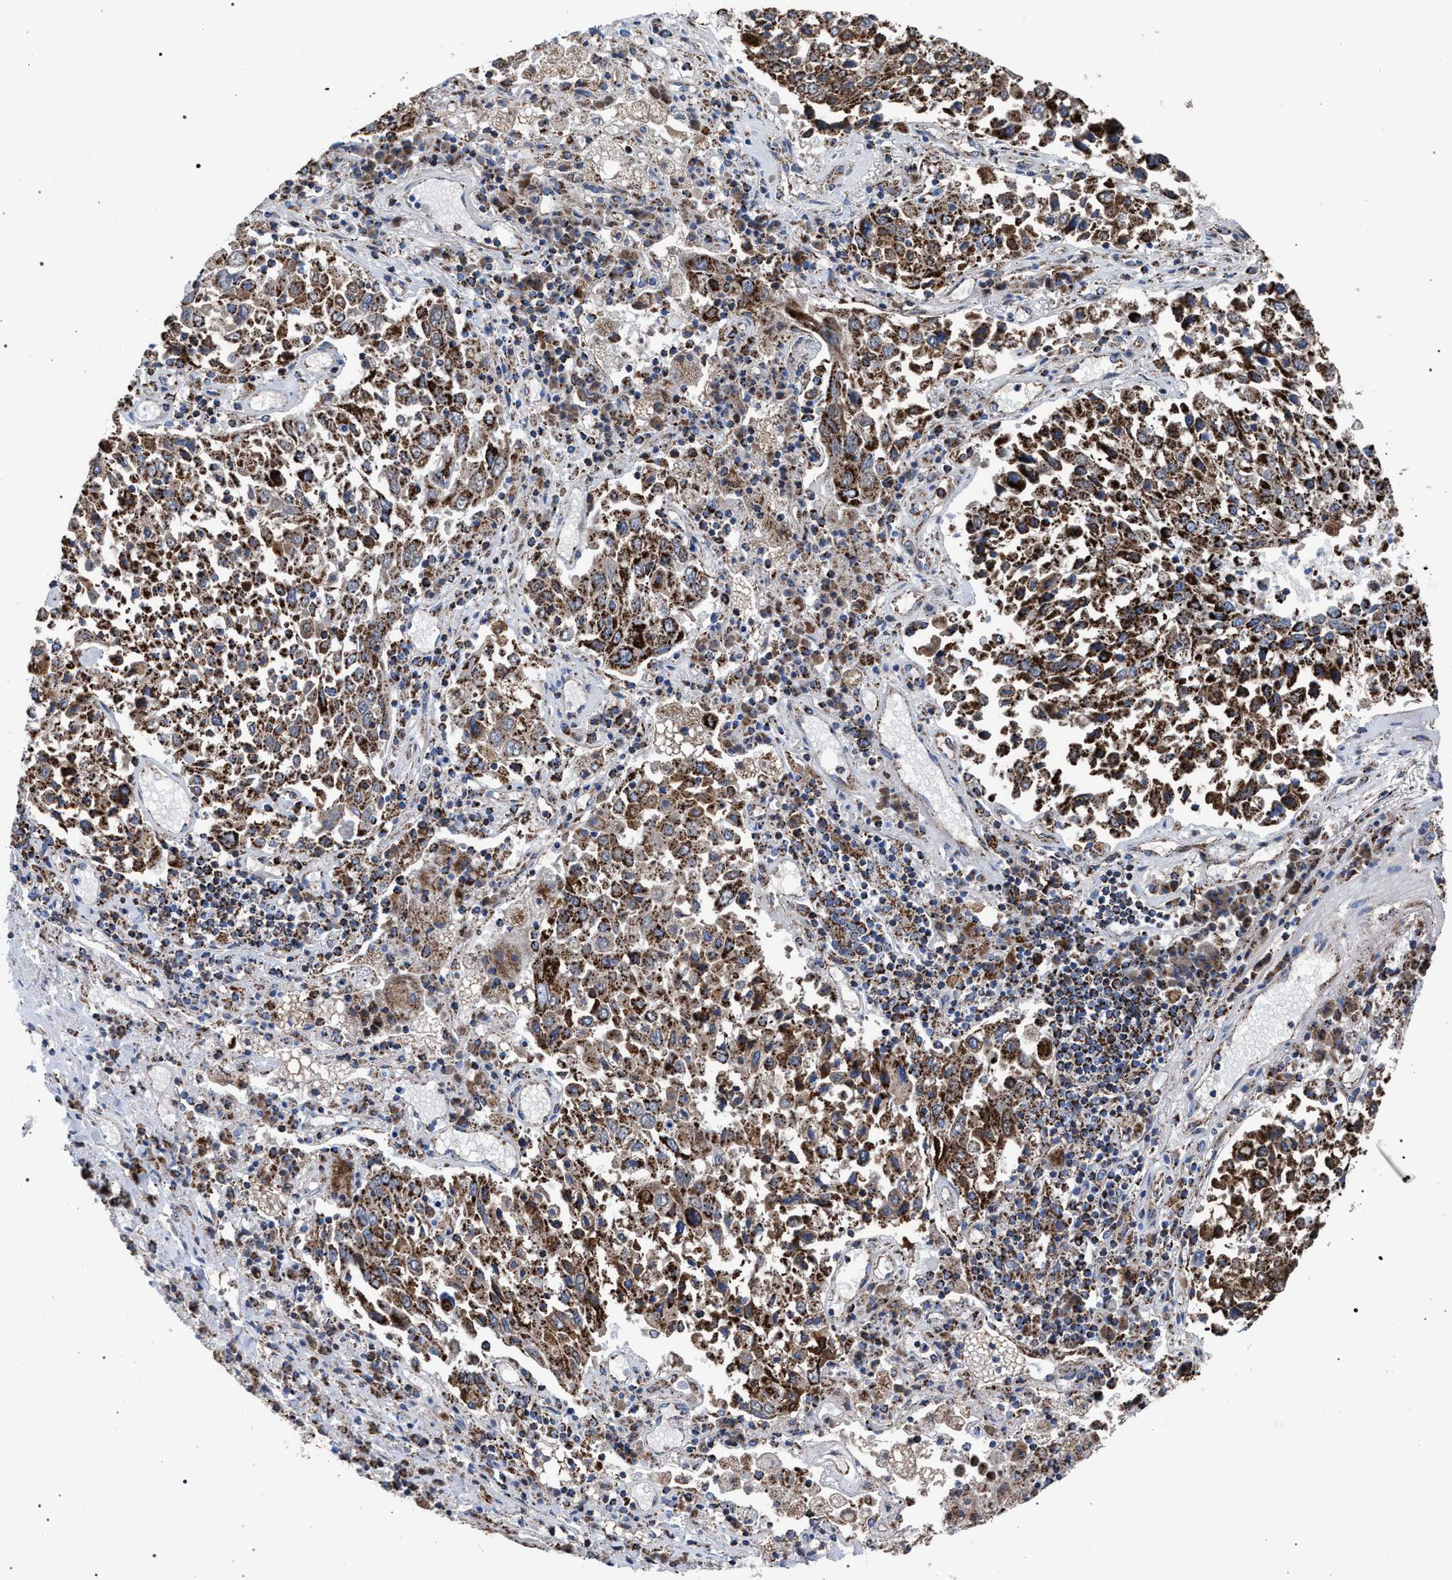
{"staining": {"intensity": "strong", "quantity": ">75%", "location": "cytoplasmic/membranous"}, "tissue": "lung cancer", "cell_type": "Tumor cells", "image_type": "cancer", "snomed": [{"axis": "morphology", "description": "Squamous cell carcinoma, NOS"}, {"axis": "topography", "description": "Lung"}], "caption": "DAB (3,3'-diaminobenzidine) immunohistochemical staining of human lung squamous cell carcinoma reveals strong cytoplasmic/membranous protein positivity in approximately >75% of tumor cells. Nuclei are stained in blue.", "gene": "VPS13A", "patient": {"sex": "male", "age": 65}}